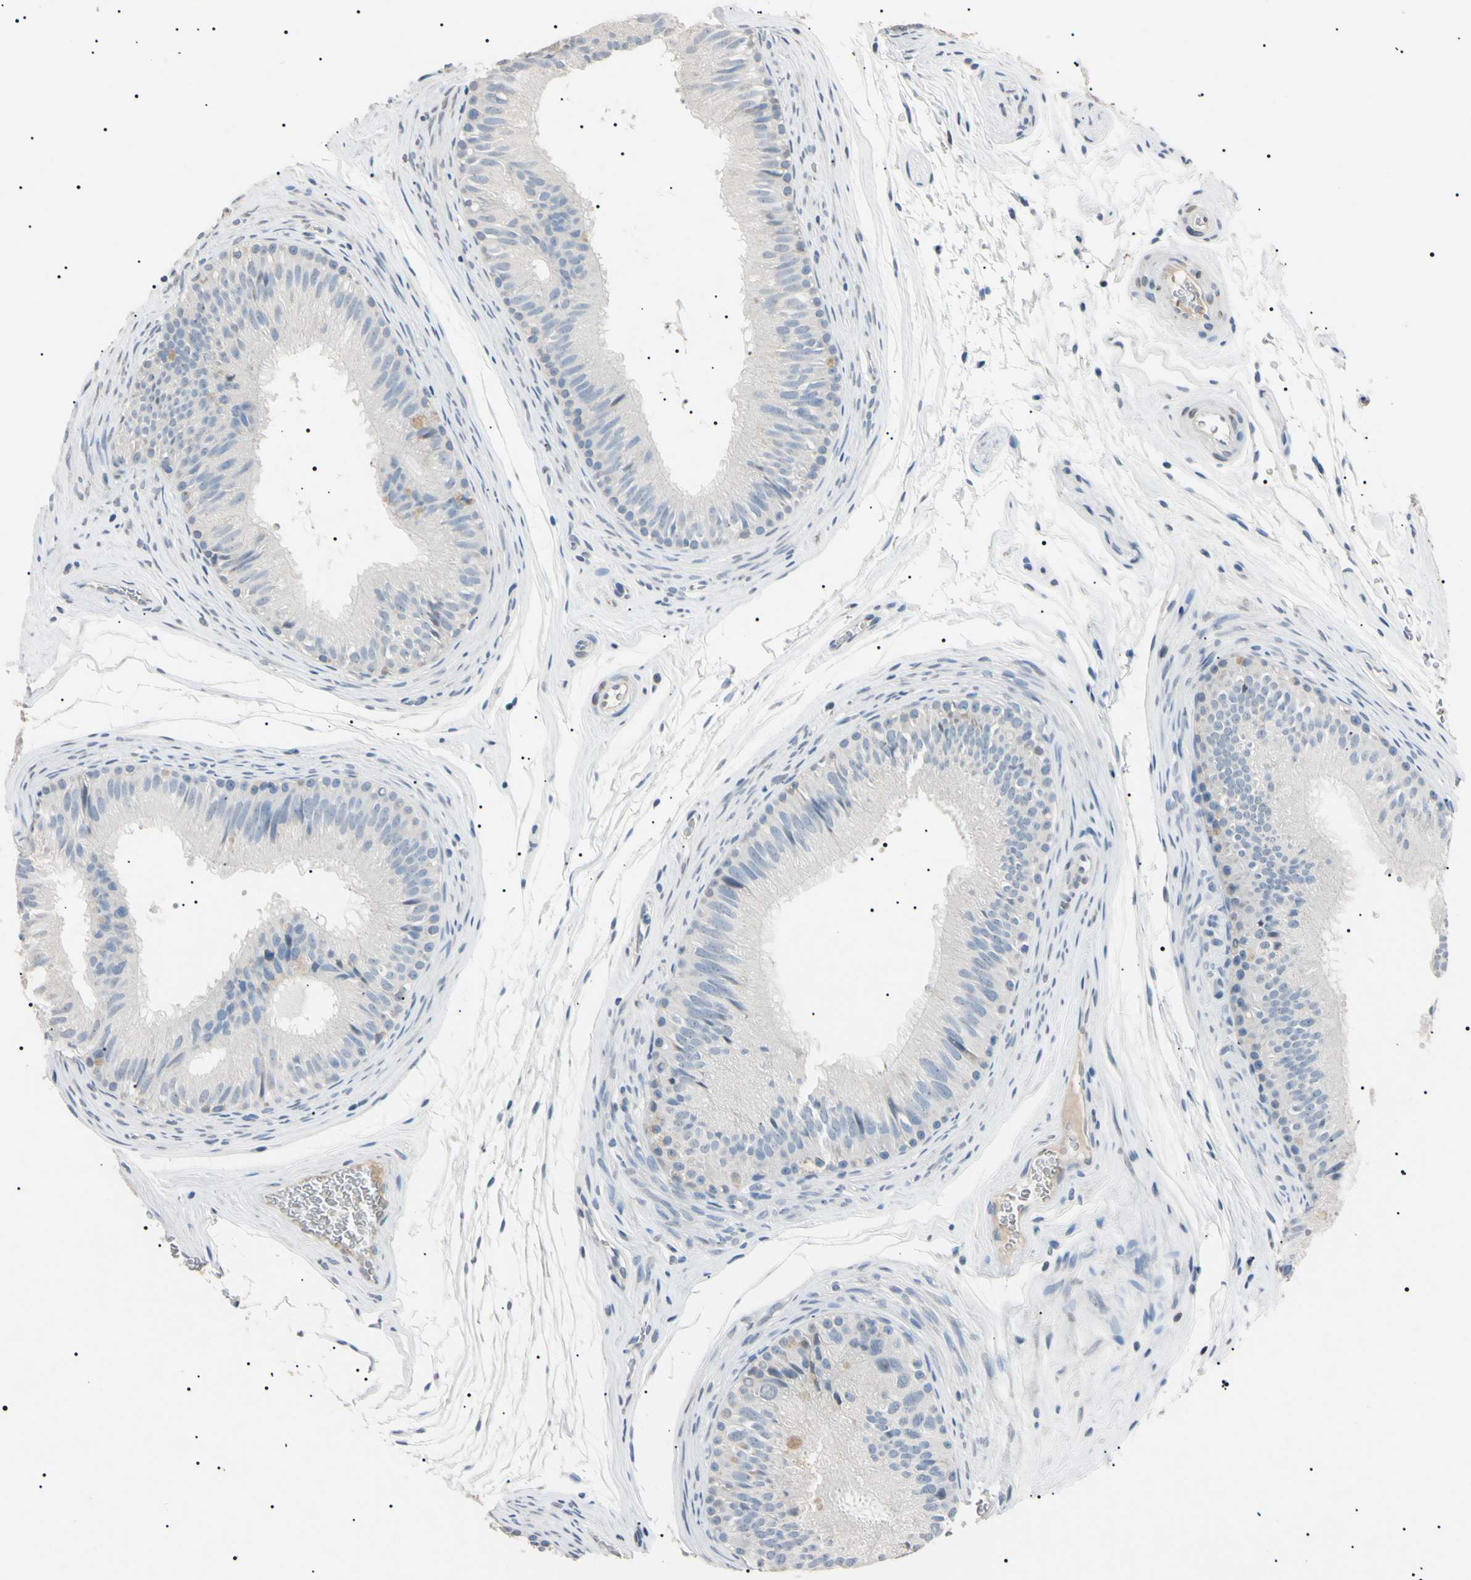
{"staining": {"intensity": "strong", "quantity": "25%-75%", "location": "cytoplasmic/membranous"}, "tissue": "epididymis", "cell_type": "Glandular cells", "image_type": "normal", "snomed": [{"axis": "morphology", "description": "Normal tissue, NOS"}, {"axis": "topography", "description": "Epididymis"}], "caption": "Glandular cells exhibit strong cytoplasmic/membranous expression in approximately 25%-75% of cells in unremarkable epididymis. (DAB IHC with brightfield microscopy, high magnification).", "gene": "CGB3", "patient": {"sex": "male", "age": 36}}